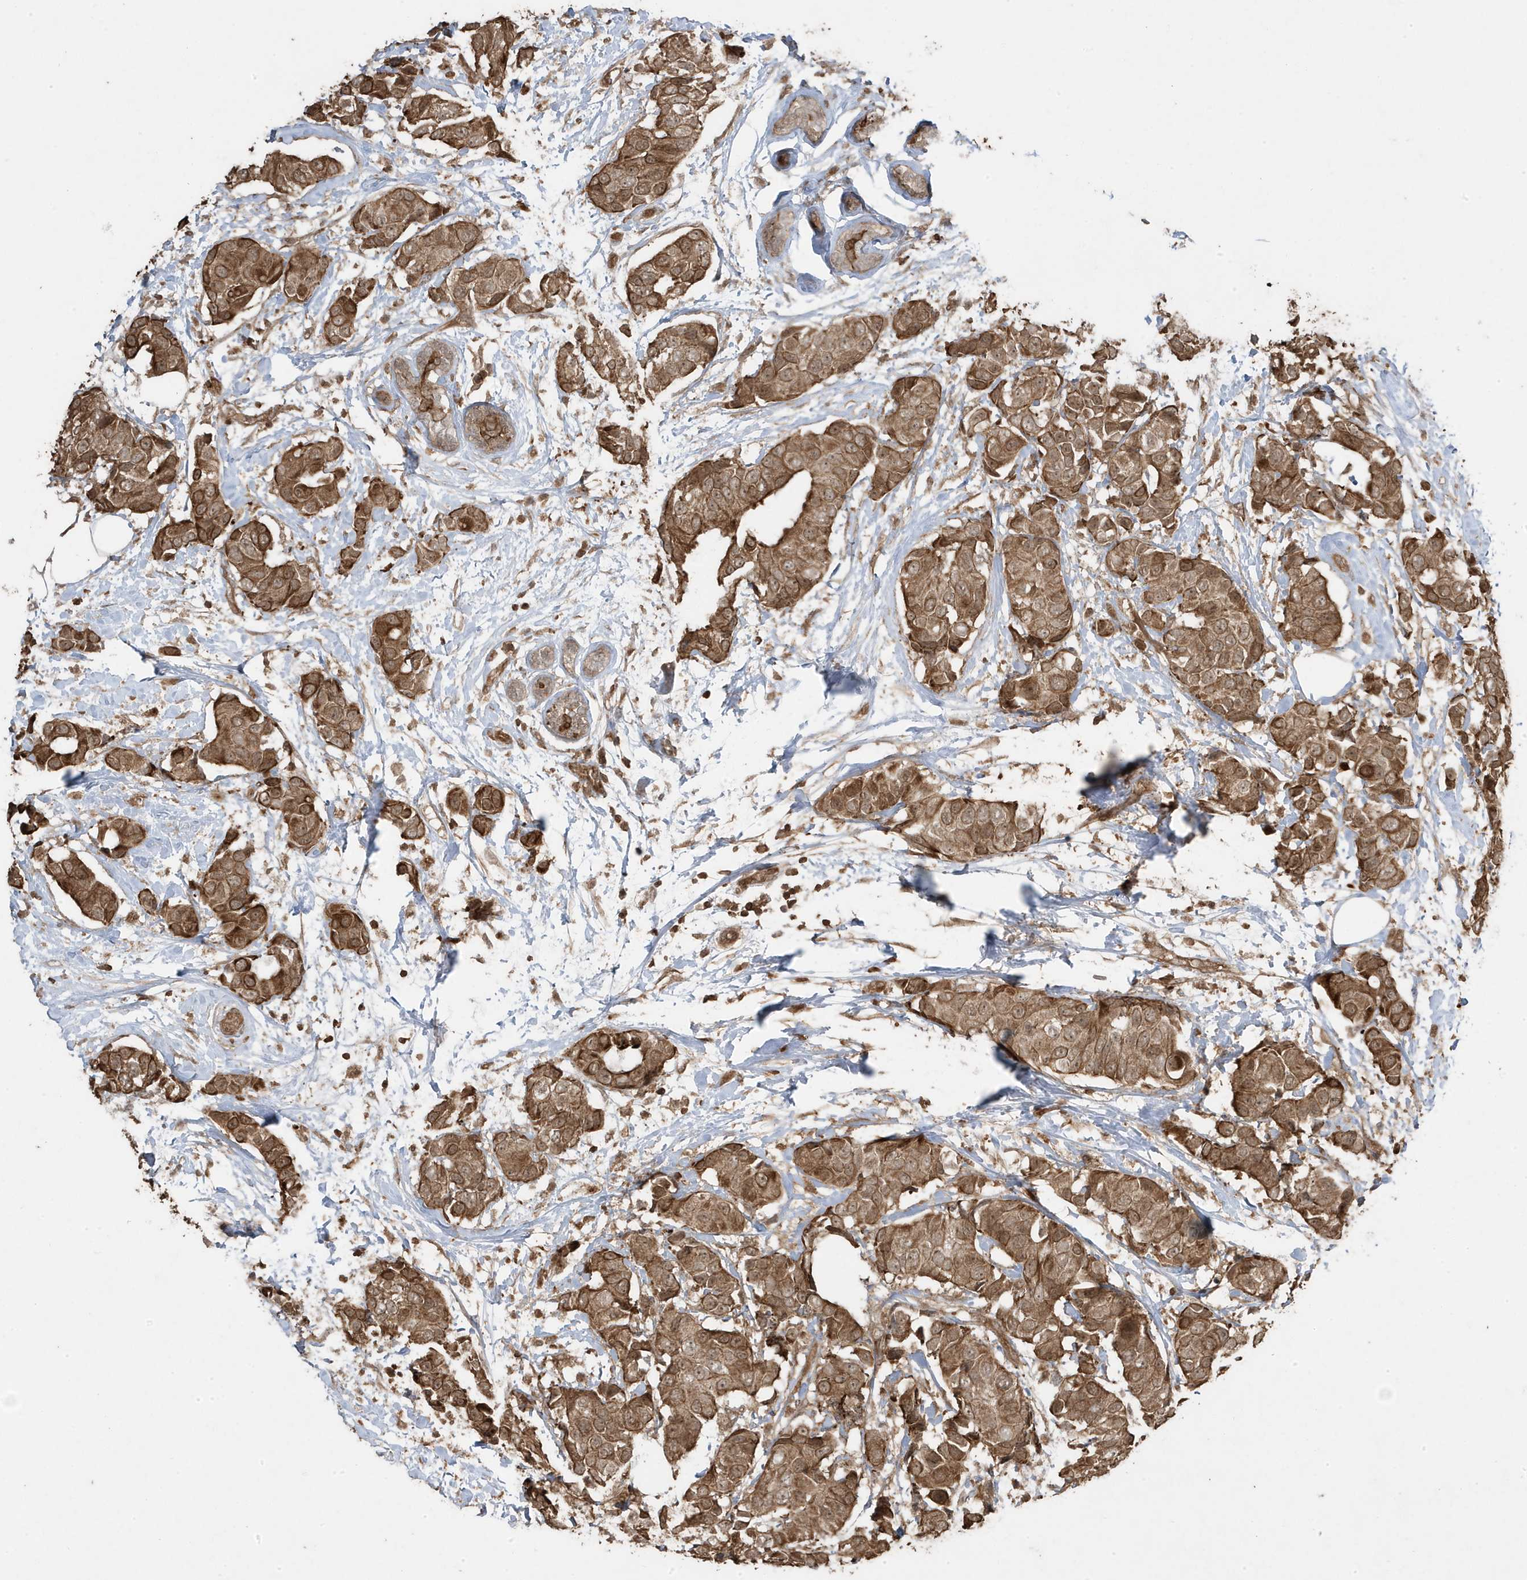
{"staining": {"intensity": "moderate", "quantity": ">75%", "location": "cytoplasmic/membranous"}, "tissue": "breast cancer", "cell_type": "Tumor cells", "image_type": "cancer", "snomed": [{"axis": "morphology", "description": "Normal tissue, NOS"}, {"axis": "morphology", "description": "Duct carcinoma"}, {"axis": "topography", "description": "Breast"}], "caption": "Tumor cells display medium levels of moderate cytoplasmic/membranous staining in about >75% of cells in invasive ductal carcinoma (breast).", "gene": "ASAP1", "patient": {"sex": "female", "age": 39}}